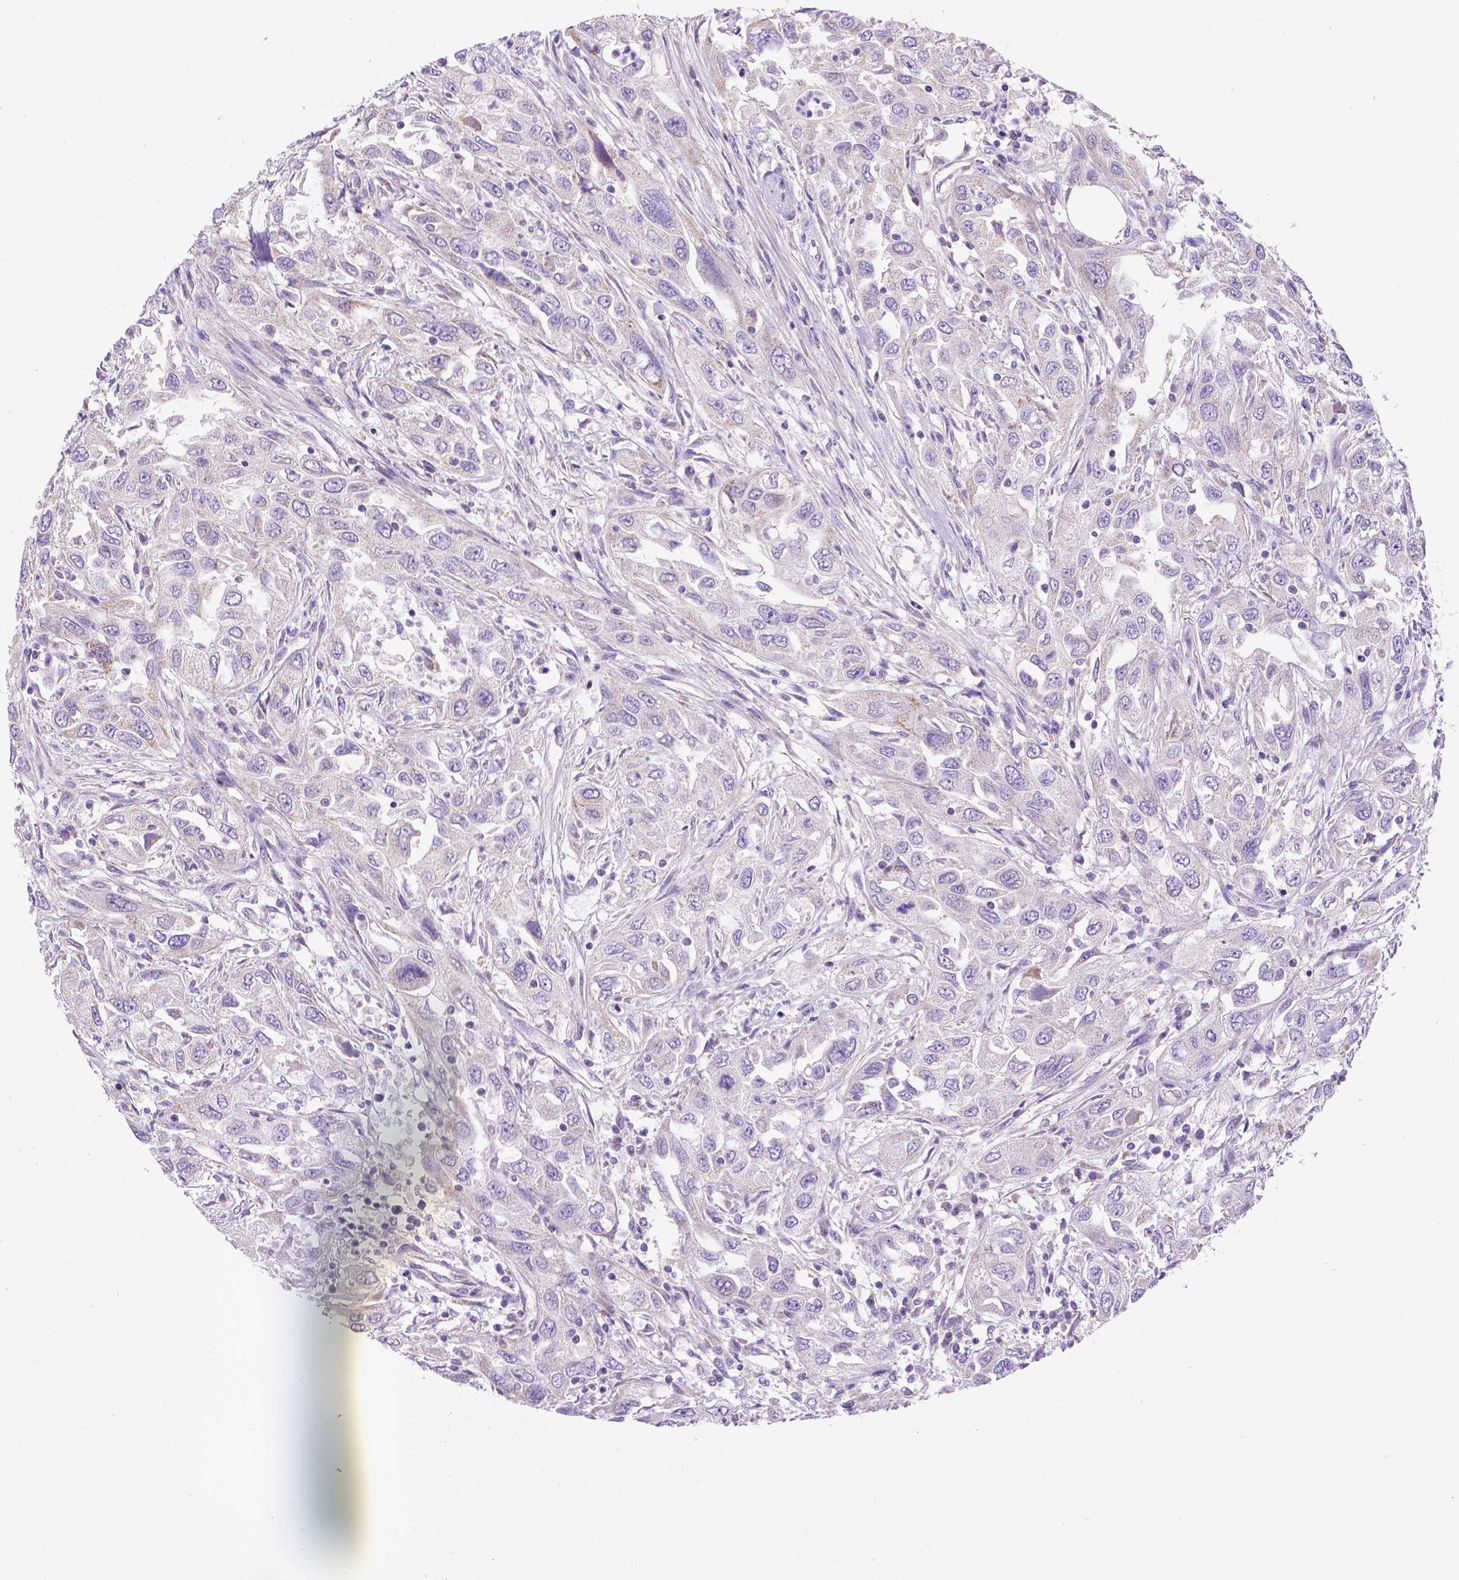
{"staining": {"intensity": "negative", "quantity": "none", "location": "none"}, "tissue": "urothelial cancer", "cell_type": "Tumor cells", "image_type": "cancer", "snomed": [{"axis": "morphology", "description": "Urothelial carcinoma, High grade"}, {"axis": "topography", "description": "Urinary bladder"}], "caption": "An immunohistochemistry image of high-grade urothelial carcinoma is shown. There is no staining in tumor cells of high-grade urothelial carcinoma.", "gene": "CSPG5", "patient": {"sex": "male", "age": 76}}